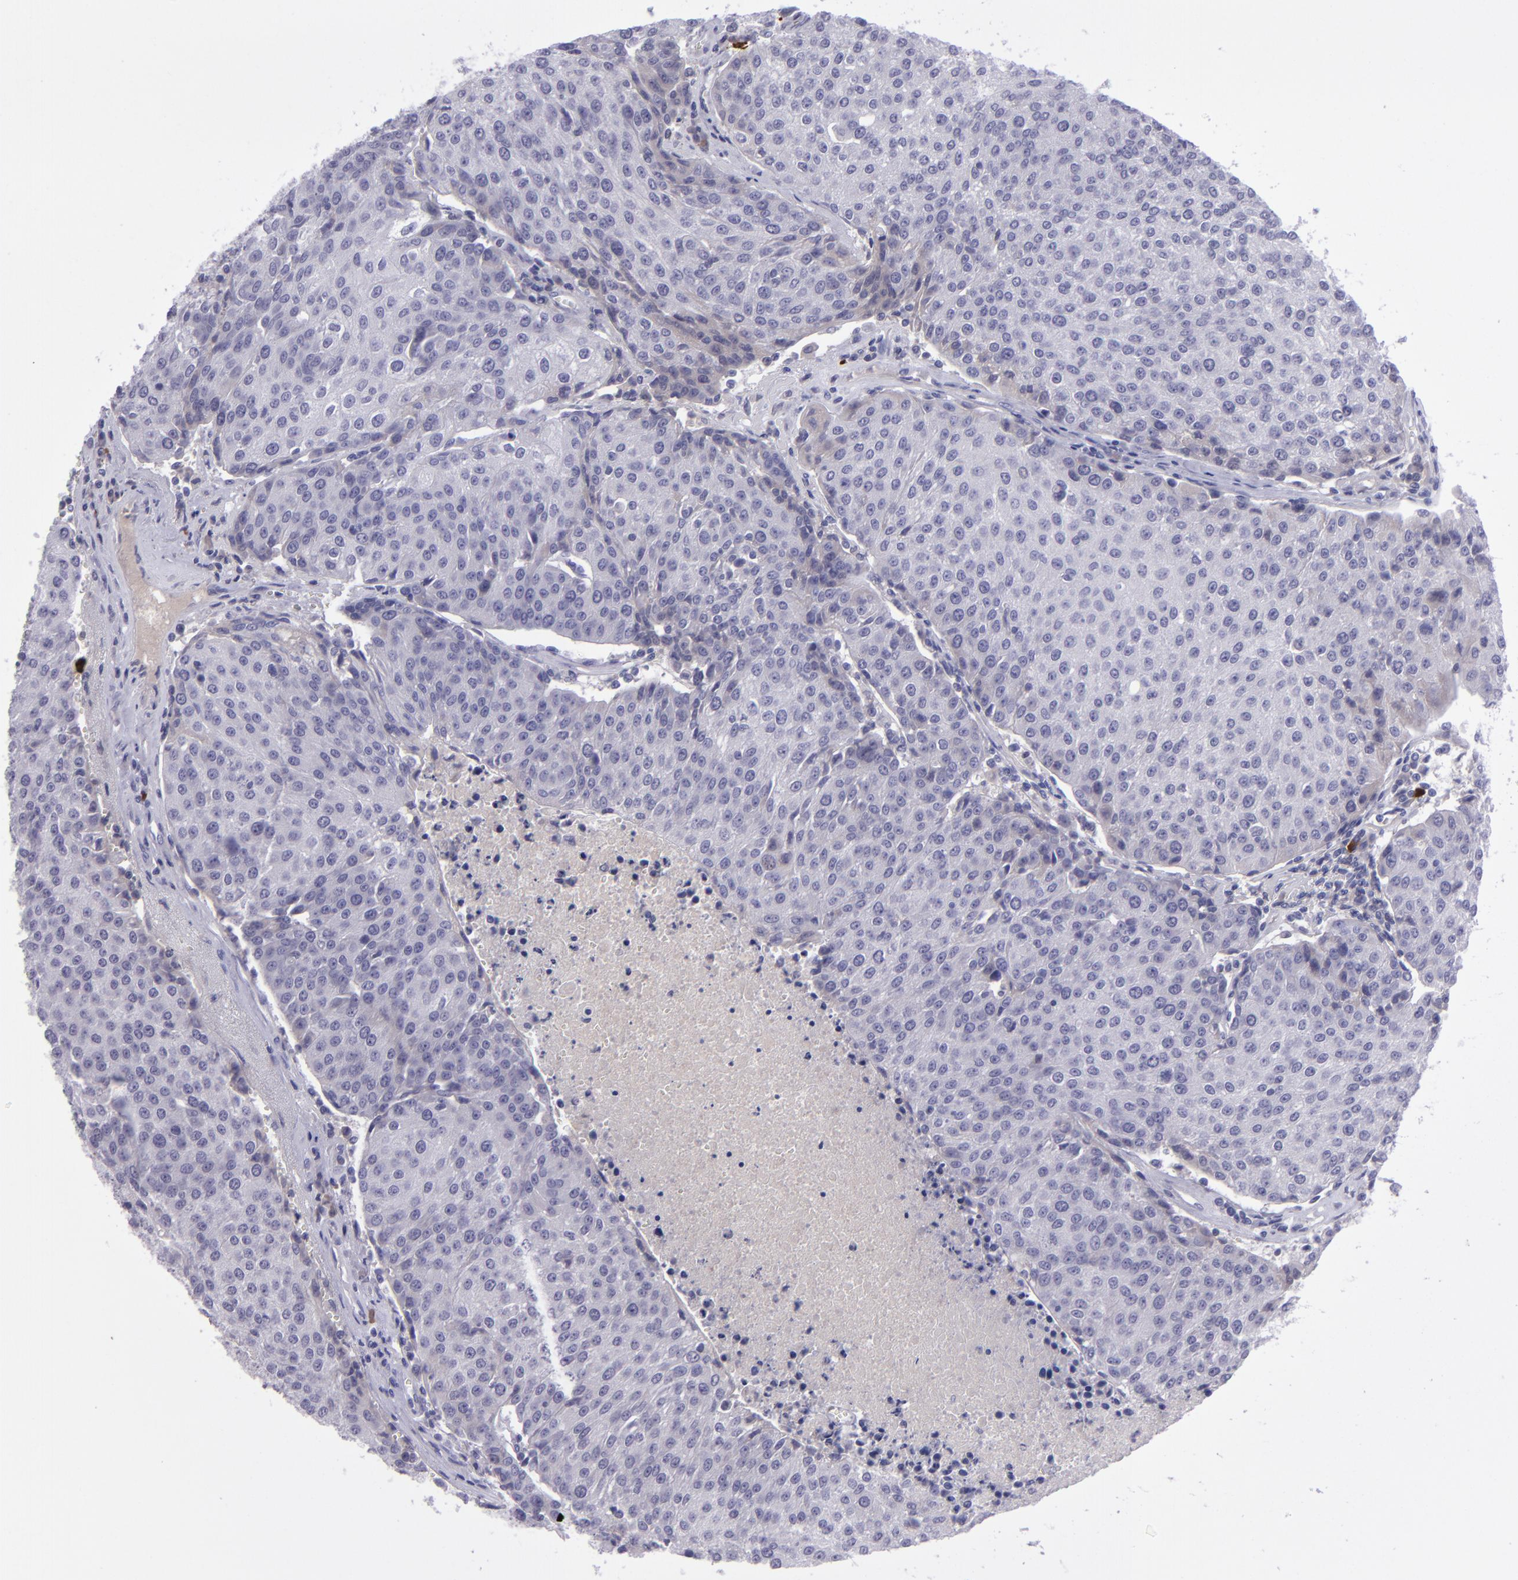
{"staining": {"intensity": "negative", "quantity": "none", "location": "none"}, "tissue": "urothelial cancer", "cell_type": "Tumor cells", "image_type": "cancer", "snomed": [{"axis": "morphology", "description": "Urothelial carcinoma, High grade"}, {"axis": "topography", "description": "Urinary bladder"}], "caption": "Immunohistochemistry (IHC) image of neoplastic tissue: human urothelial cancer stained with DAB (3,3'-diaminobenzidine) displays no significant protein expression in tumor cells. (DAB immunohistochemistry (IHC) visualized using brightfield microscopy, high magnification).", "gene": "POU2F2", "patient": {"sex": "female", "age": 85}}